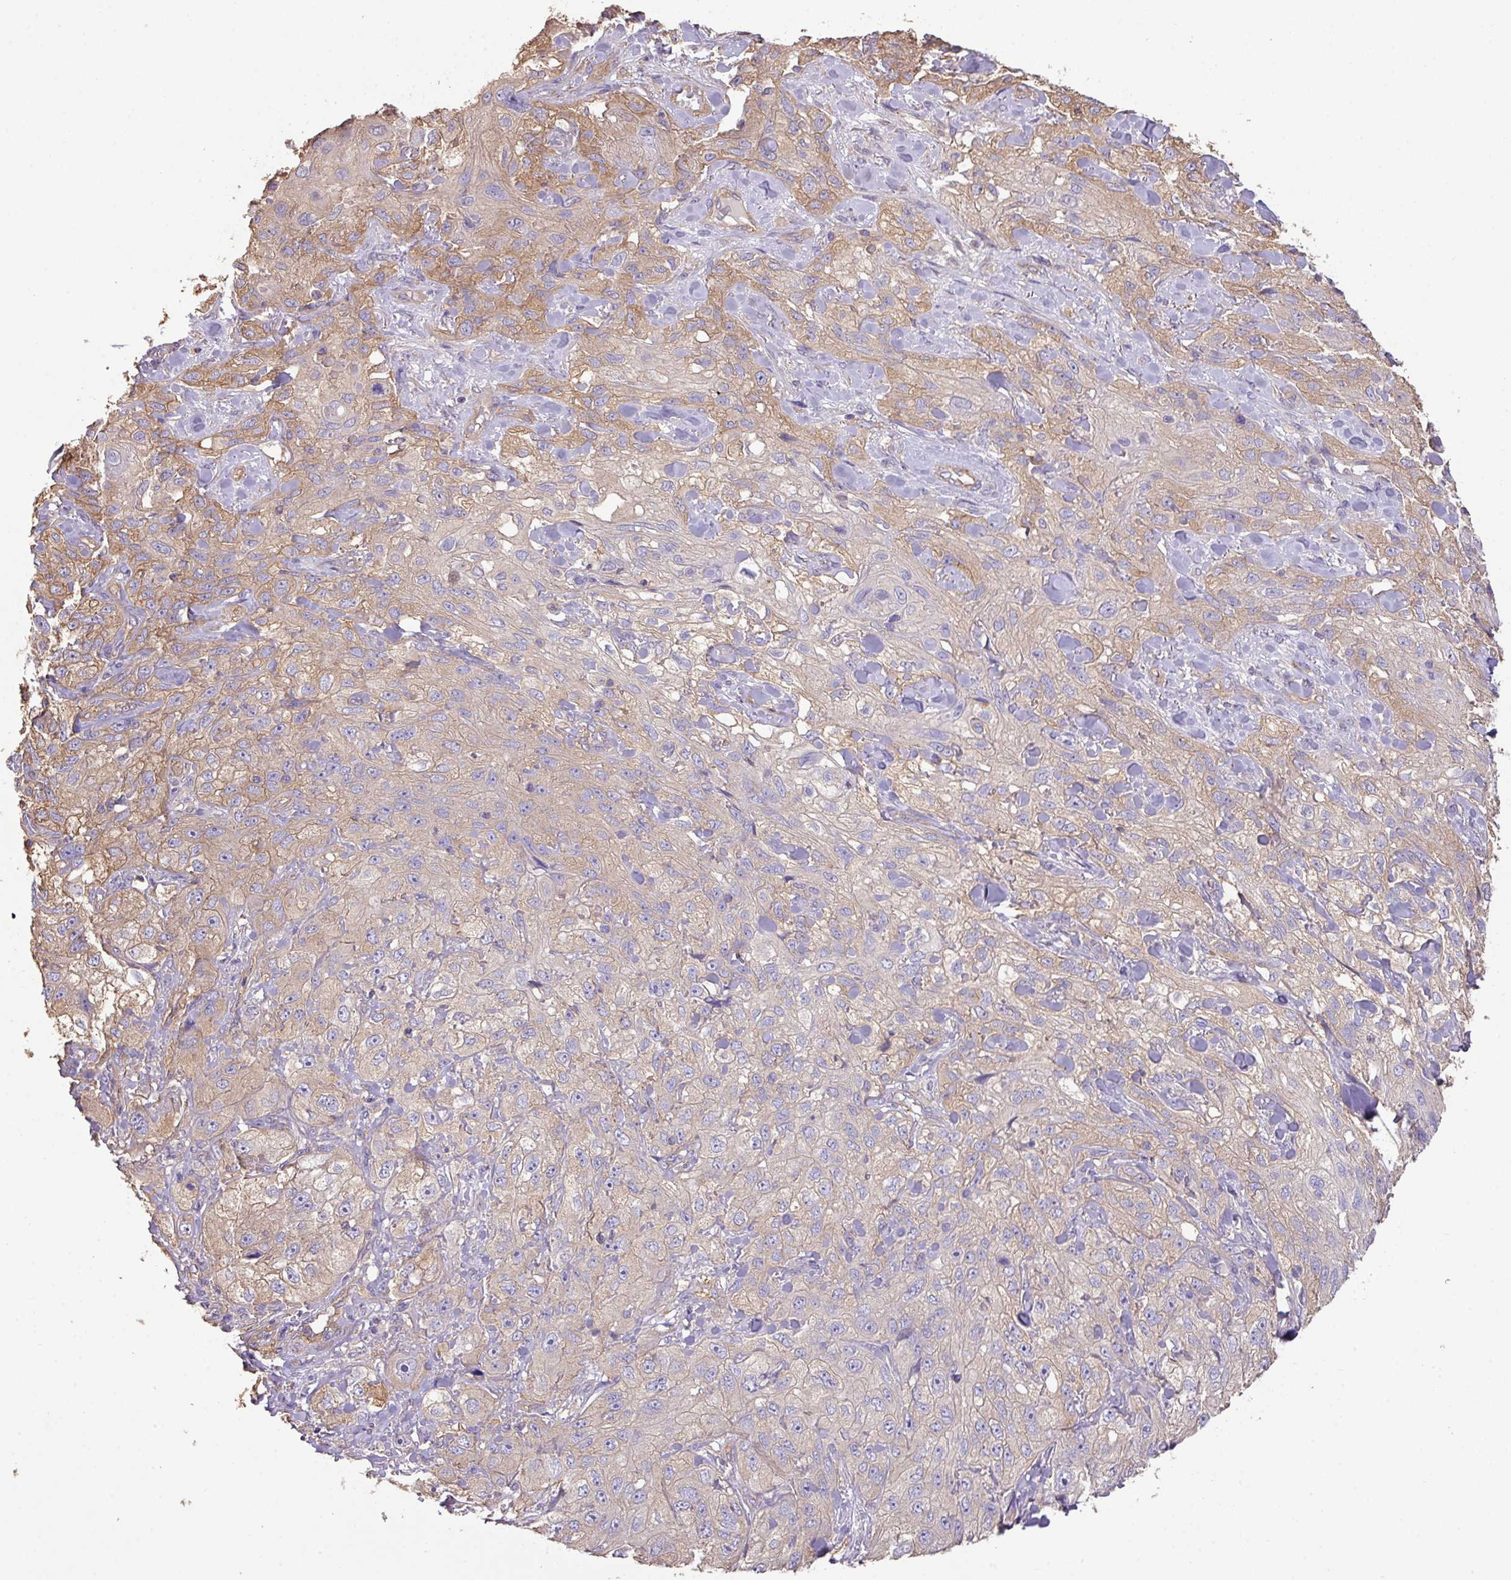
{"staining": {"intensity": "weak", "quantity": "<25%", "location": "cytoplasmic/membranous"}, "tissue": "skin cancer", "cell_type": "Tumor cells", "image_type": "cancer", "snomed": [{"axis": "morphology", "description": "Squamous cell carcinoma, NOS"}, {"axis": "topography", "description": "Skin"}, {"axis": "topography", "description": "Vulva"}], "caption": "Skin squamous cell carcinoma was stained to show a protein in brown. There is no significant staining in tumor cells.", "gene": "CALML4", "patient": {"sex": "female", "age": 86}}